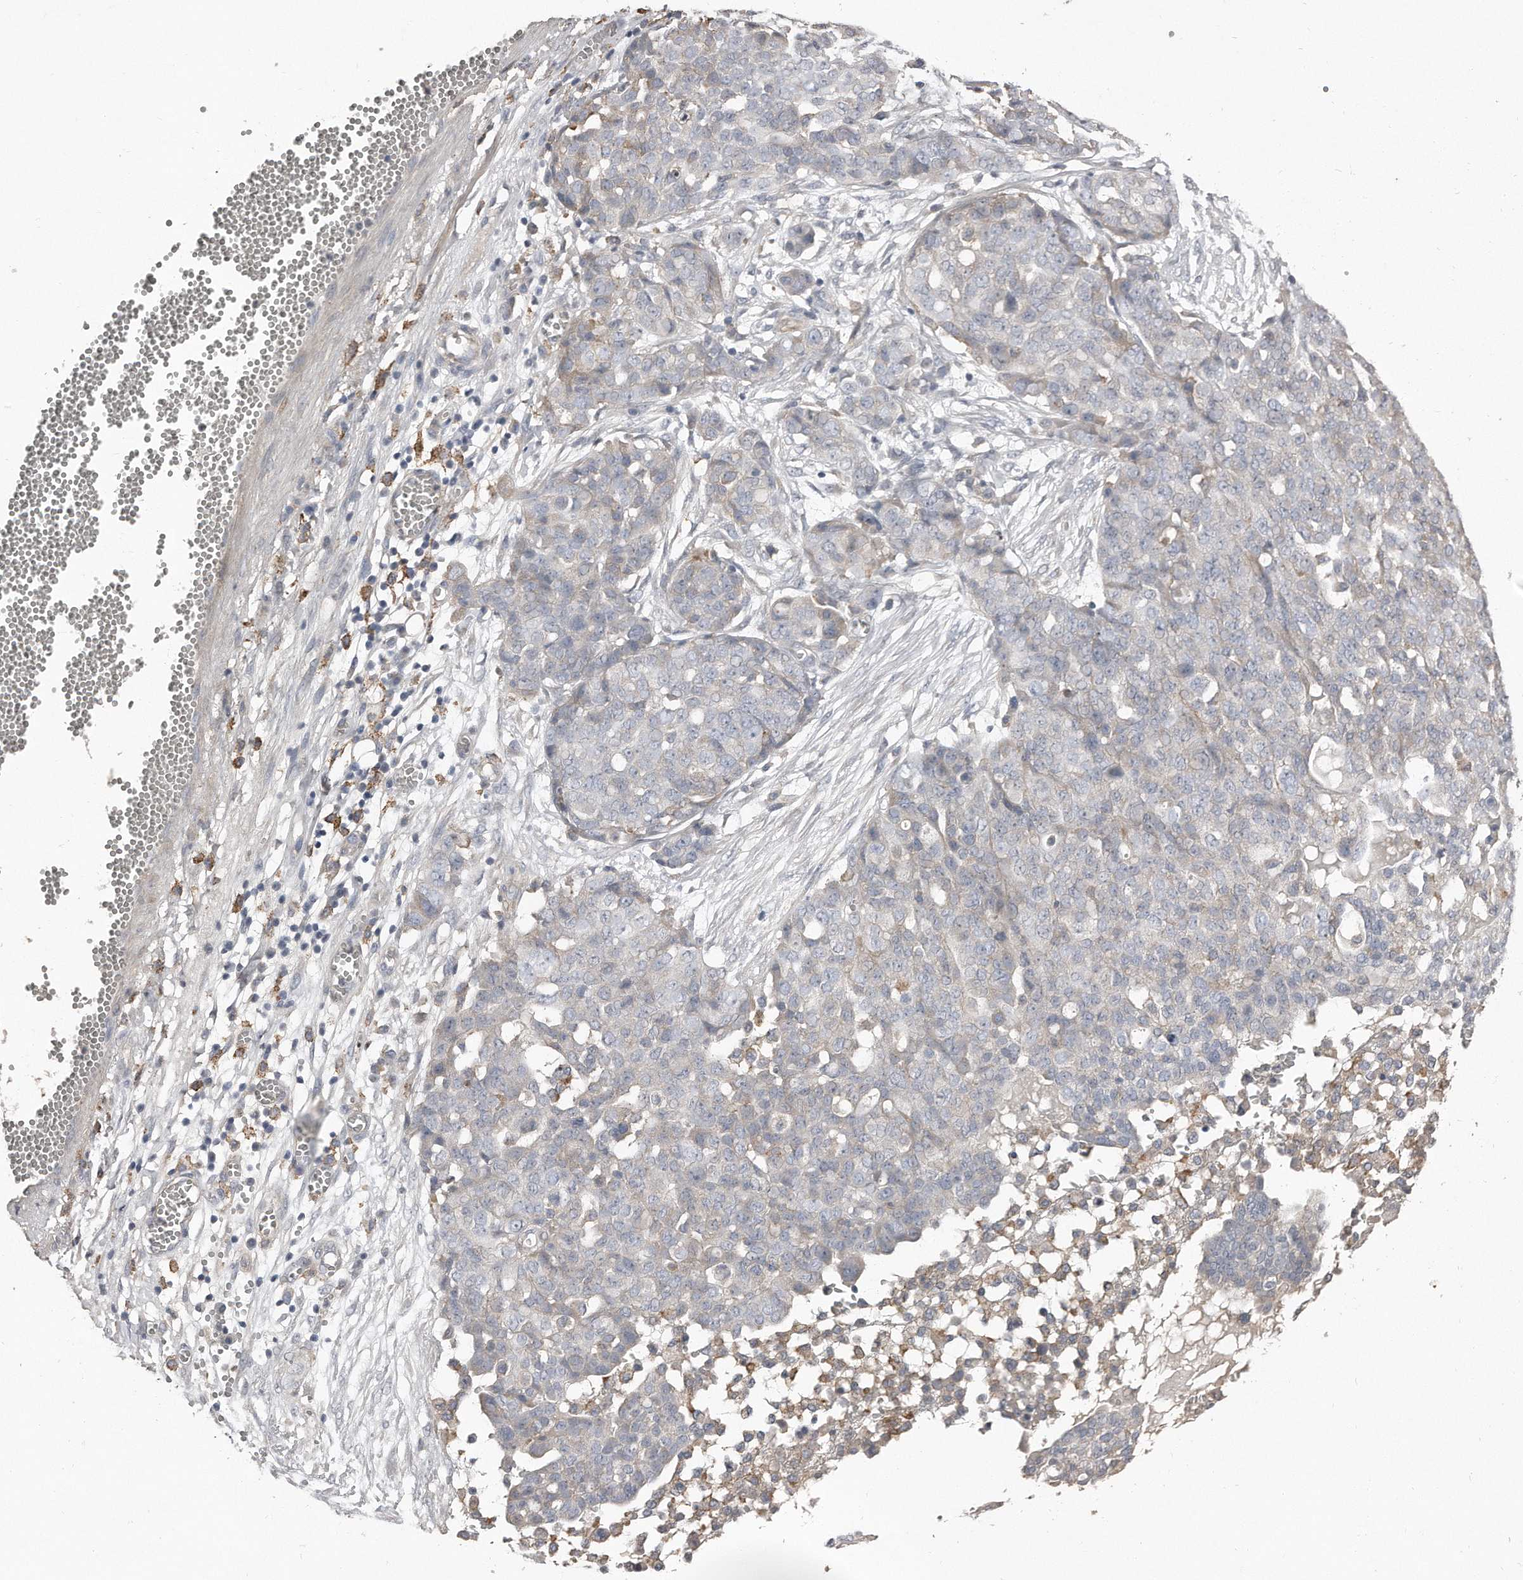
{"staining": {"intensity": "negative", "quantity": "none", "location": "none"}, "tissue": "ovarian cancer", "cell_type": "Tumor cells", "image_type": "cancer", "snomed": [{"axis": "morphology", "description": "Cystadenocarcinoma, serous, NOS"}, {"axis": "topography", "description": "Soft tissue"}, {"axis": "topography", "description": "Ovary"}], "caption": "Immunohistochemistry histopathology image of neoplastic tissue: human ovarian serous cystadenocarcinoma stained with DAB (3,3'-diaminobenzidine) reveals no significant protein expression in tumor cells. Nuclei are stained in blue.", "gene": "LMOD1", "patient": {"sex": "female", "age": 57}}